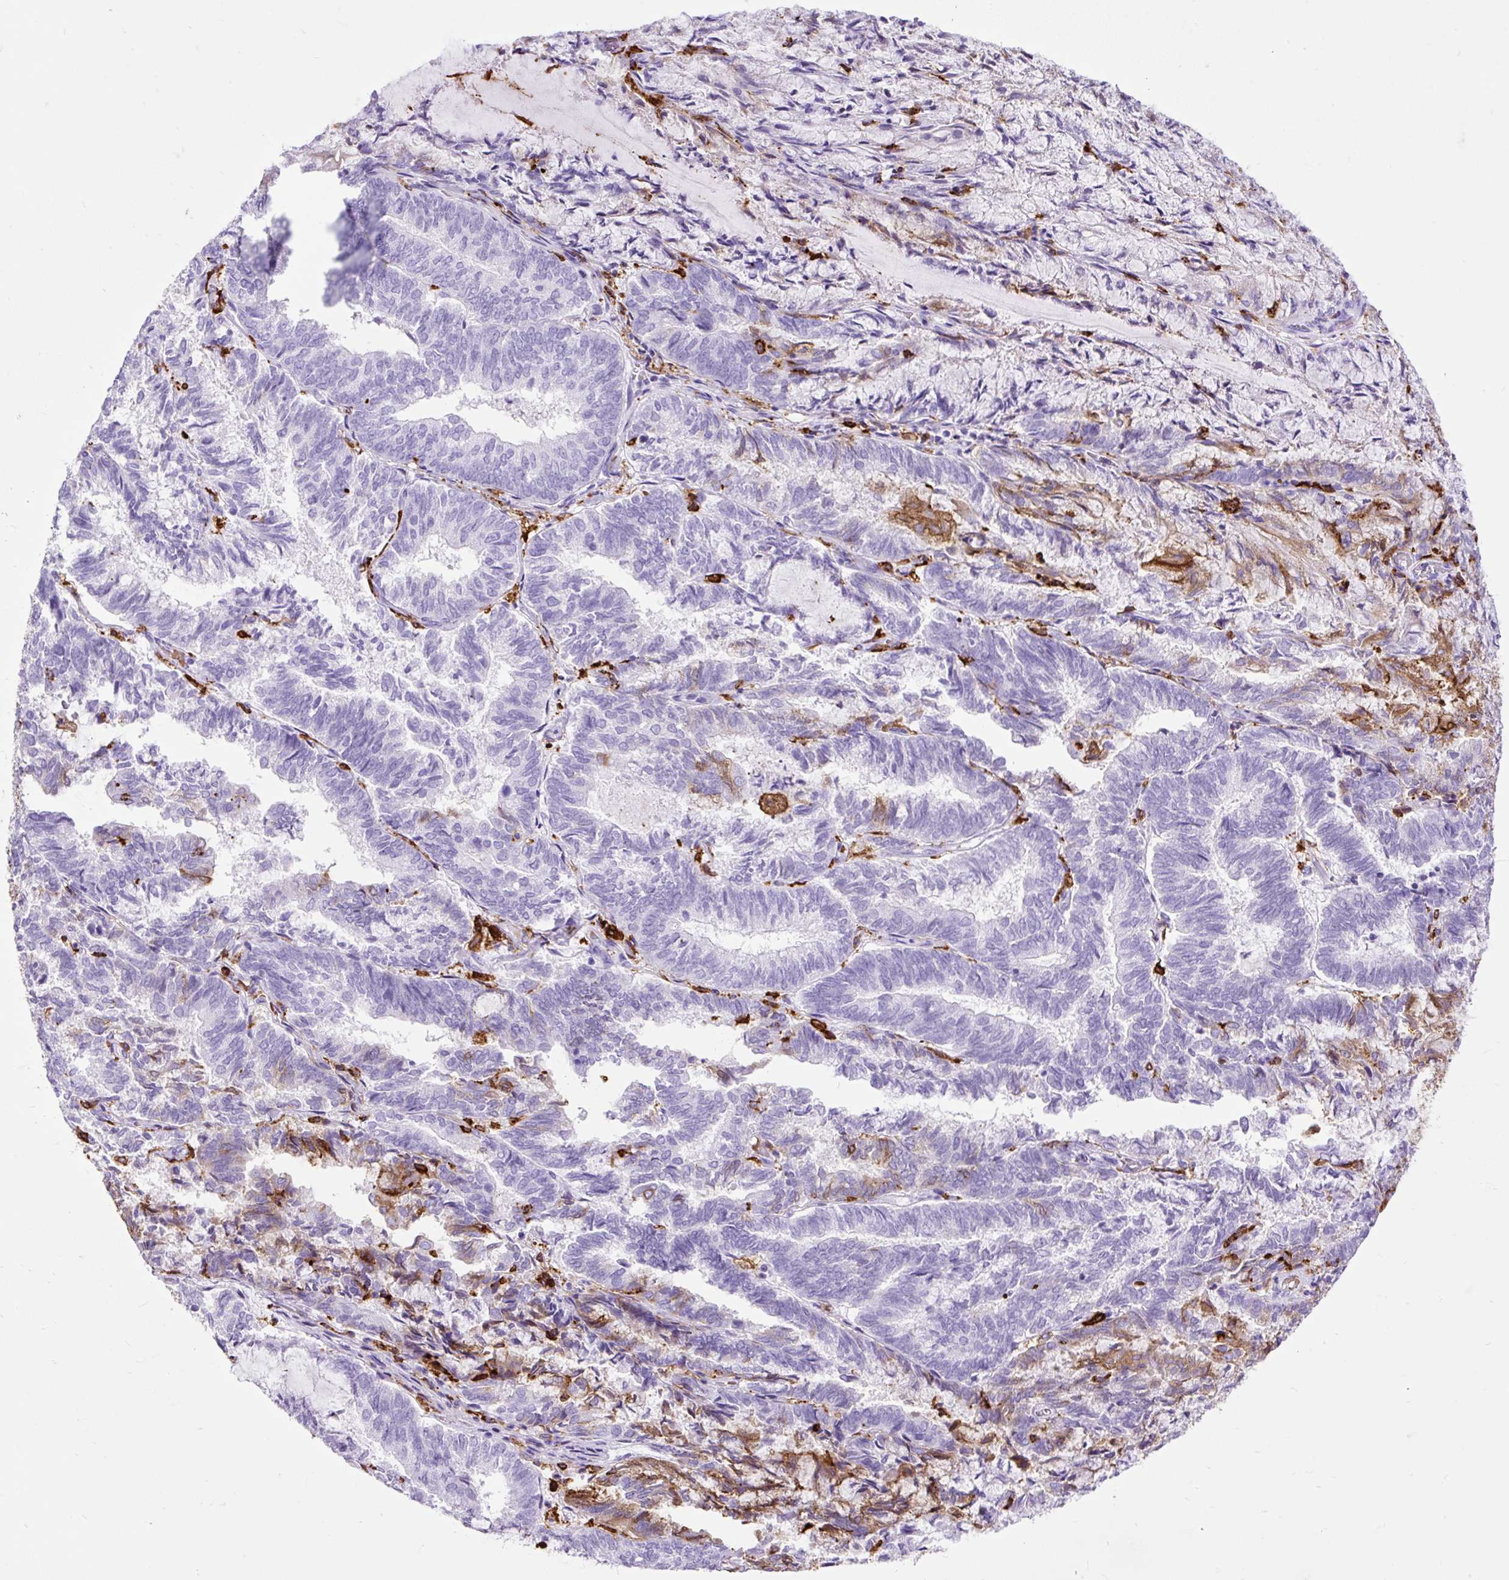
{"staining": {"intensity": "negative", "quantity": "none", "location": "none"}, "tissue": "endometrial cancer", "cell_type": "Tumor cells", "image_type": "cancer", "snomed": [{"axis": "morphology", "description": "Adenocarcinoma, NOS"}, {"axis": "topography", "description": "Endometrium"}], "caption": "The photomicrograph reveals no staining of tumor cells in endometrial cancer.", "gene": "HLA-DRA", "patient": {"sex": "female", "age": 80}}